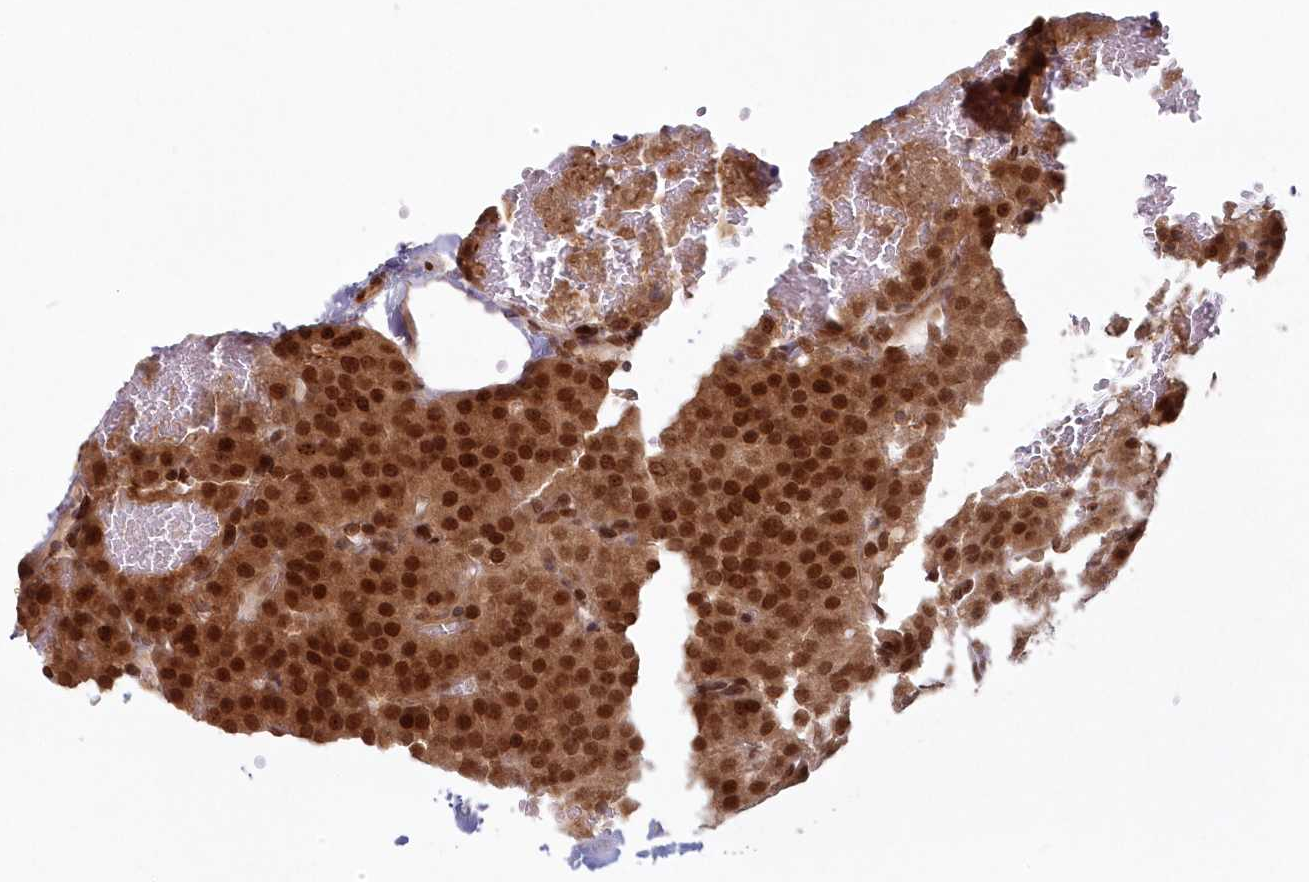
{"staining": {"intensity": "strong", "quantity": ">75%", "location": "cytoplasmic/membranous,nuclear"}, "tissue": "parathyroid gland", "cell_type": "Glandular cells", "image_type": "normal", "snomed": [{"axis": "morphology", "description": "Normal tissue, NOS"}, {"axis": "morphology", "description": "Adenoma, NOS"}, {"axis": "topography", "description": "Parathyroid gland"}], "caption": "Immunohistochemistry (IHC) histopathology image of benign parathyroid gland: human parathyroid gland stained using immunohistochemistry exhibits high levels of strong protein expression localized specifically in the cytoplasmic/membranous,nuclear of glandular cells, appearing as a cytoplasmic/membranous,nuclear brown color.", "gene": "TOGARAM2", "patient": {"sex": "female", "age": 81}}